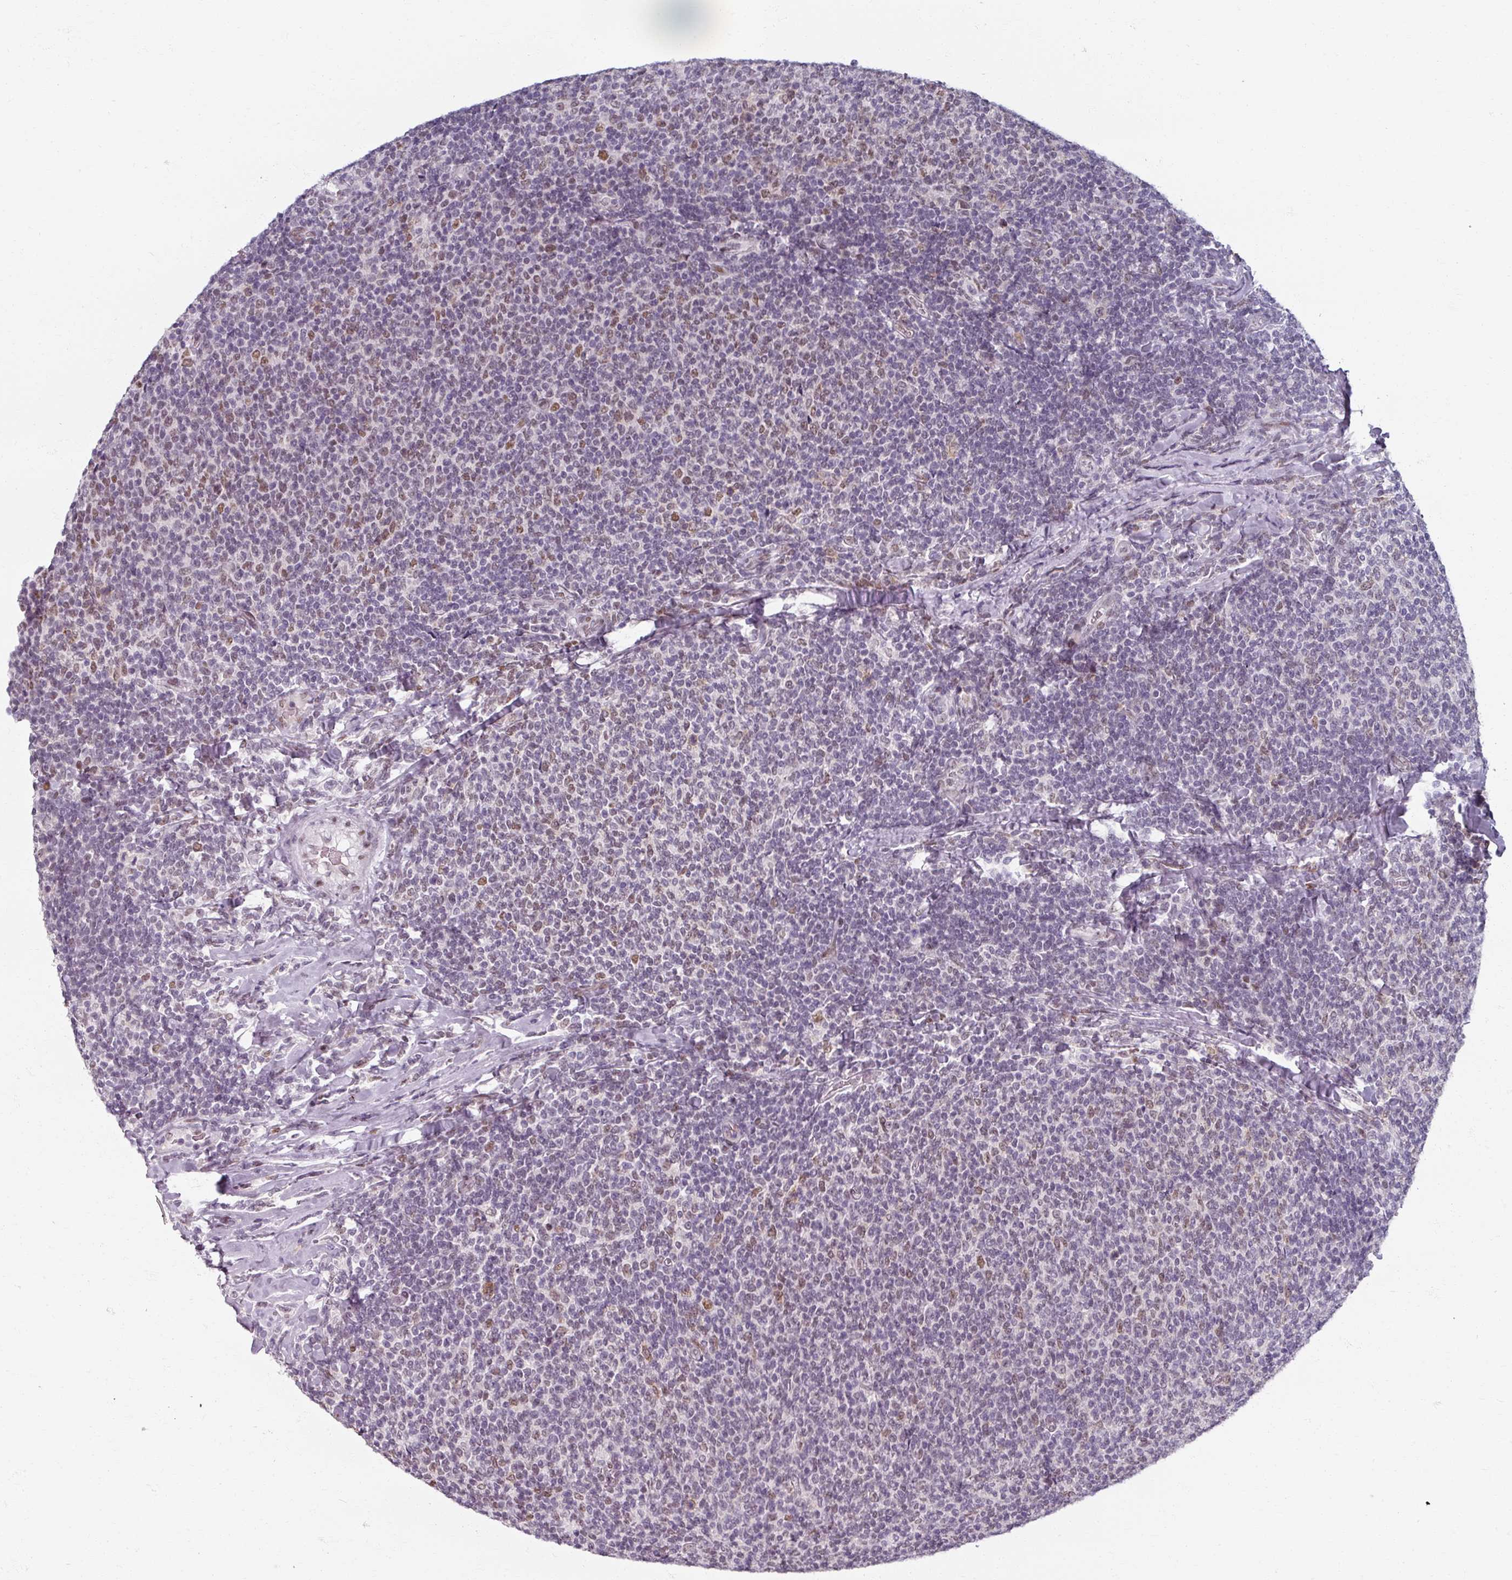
{"staining": {"intensity": "moderate", "quantity": "25%-75%", "location": "nuclear"}, "tissue": "lymphoma", "cell_type": "Tumor cells", "image_type": "cancer", "snomed": [{"axis": "morphology", "description": "Malignant lymphoma, non-Hodgkin's type, Low grade"}, {"axis": "topography", "description": "Lymph node"}], "caption": "The image reveals staining of lymphoma, revealing moderate nuclear protein staining (brown color) within tumor cells.", "gene": "RIPOR3", "patient": {"sex": "male", "age": 52}}